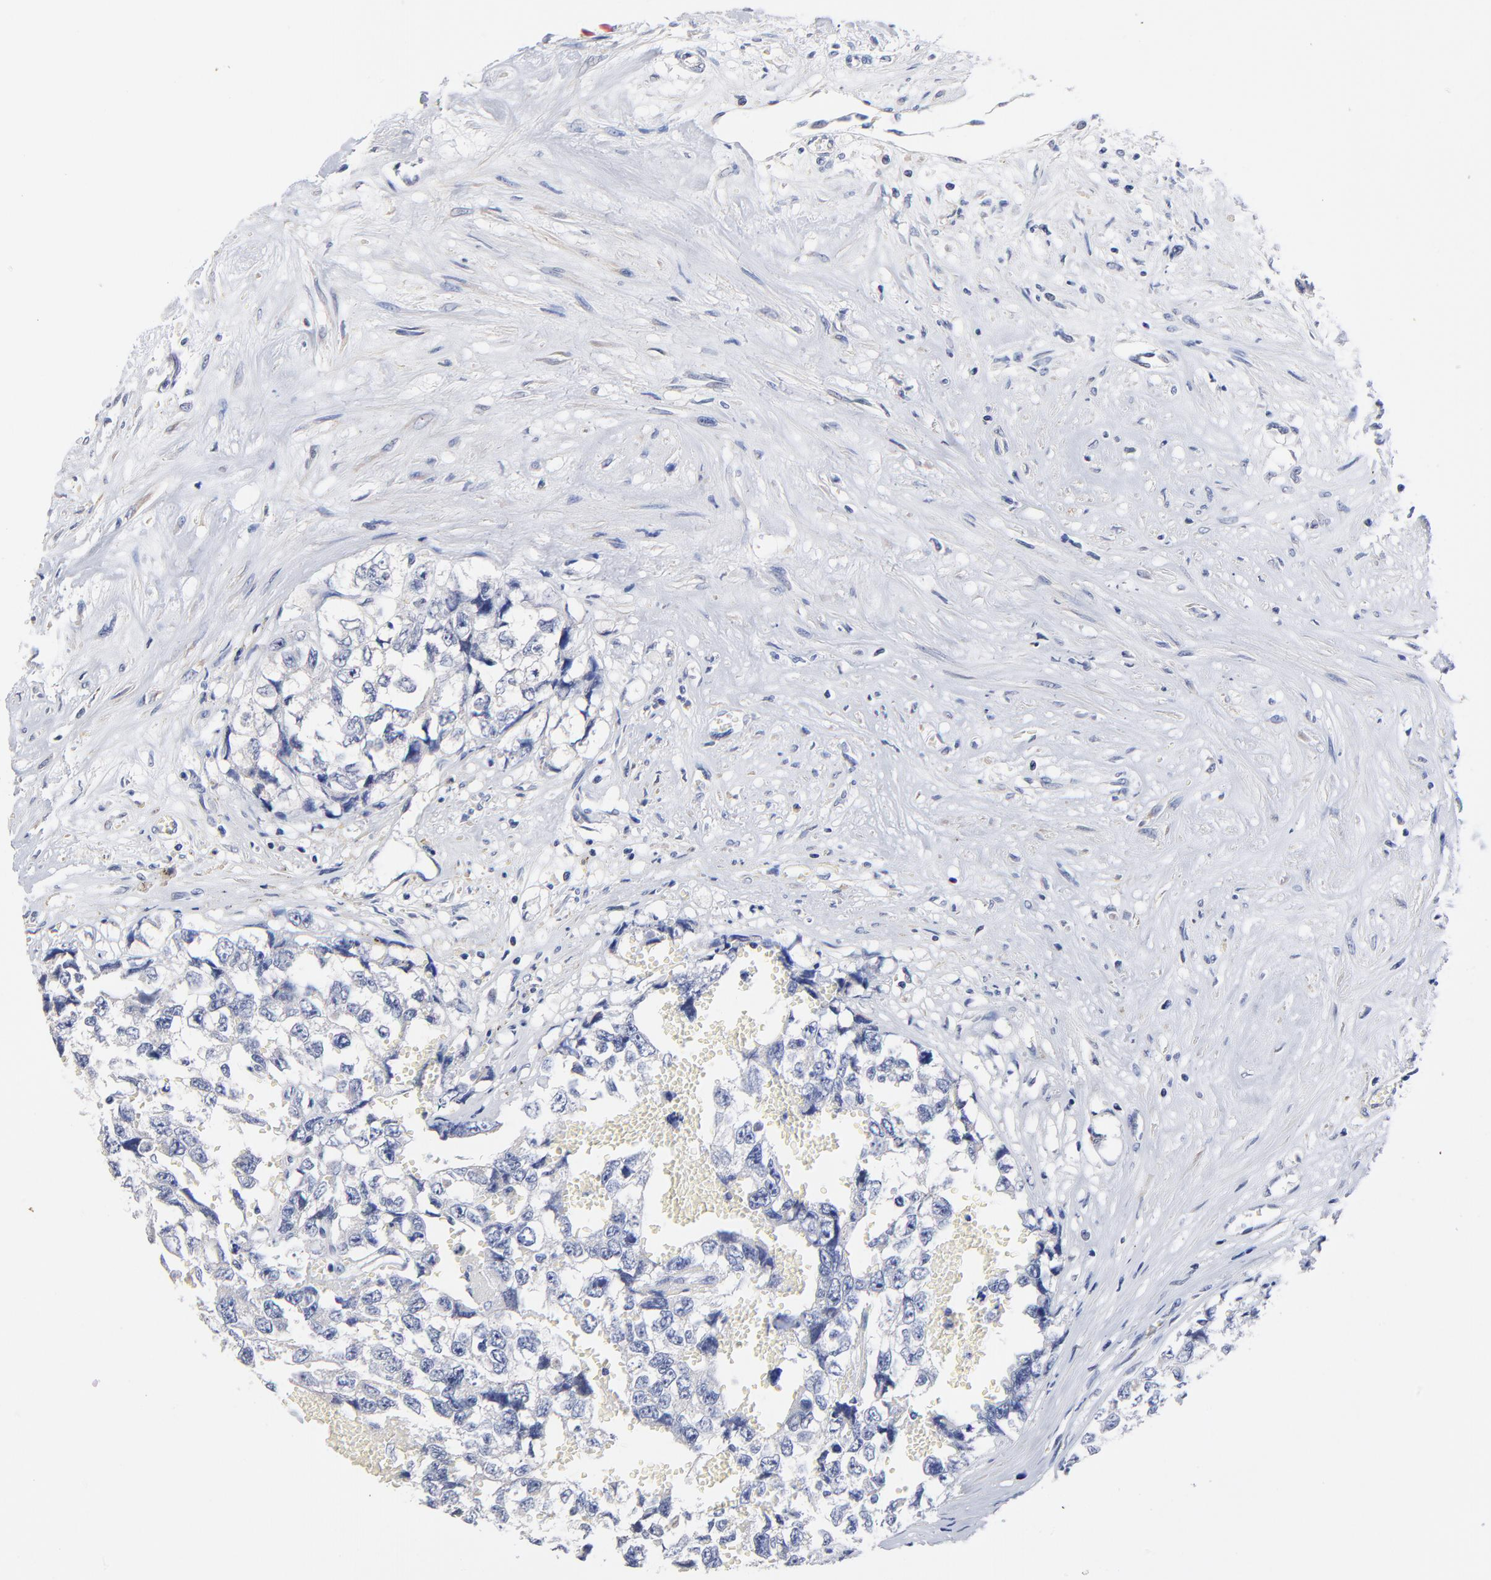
{"staining": {"intensity": "negative", "quantity": "none", "location": "none"}, "tissue": "testis cancer", "cell_type": "Tumor cells", "image_type": "cancer", "snomed": [{"axis": "morphology", "description": "Carcinoma, Embryonal, NOS"}, {"axis": "topography", "description": "Testis"}], "caption": "High magnification brightfield microscopy of embryonal carcinoma (testis) stained with DAB (brown) and counterstained with hematoxylin (blue): tumor cells show no significant expression.", "gene": "TWNK", "patient": {"sex": "male", "age": 31}}